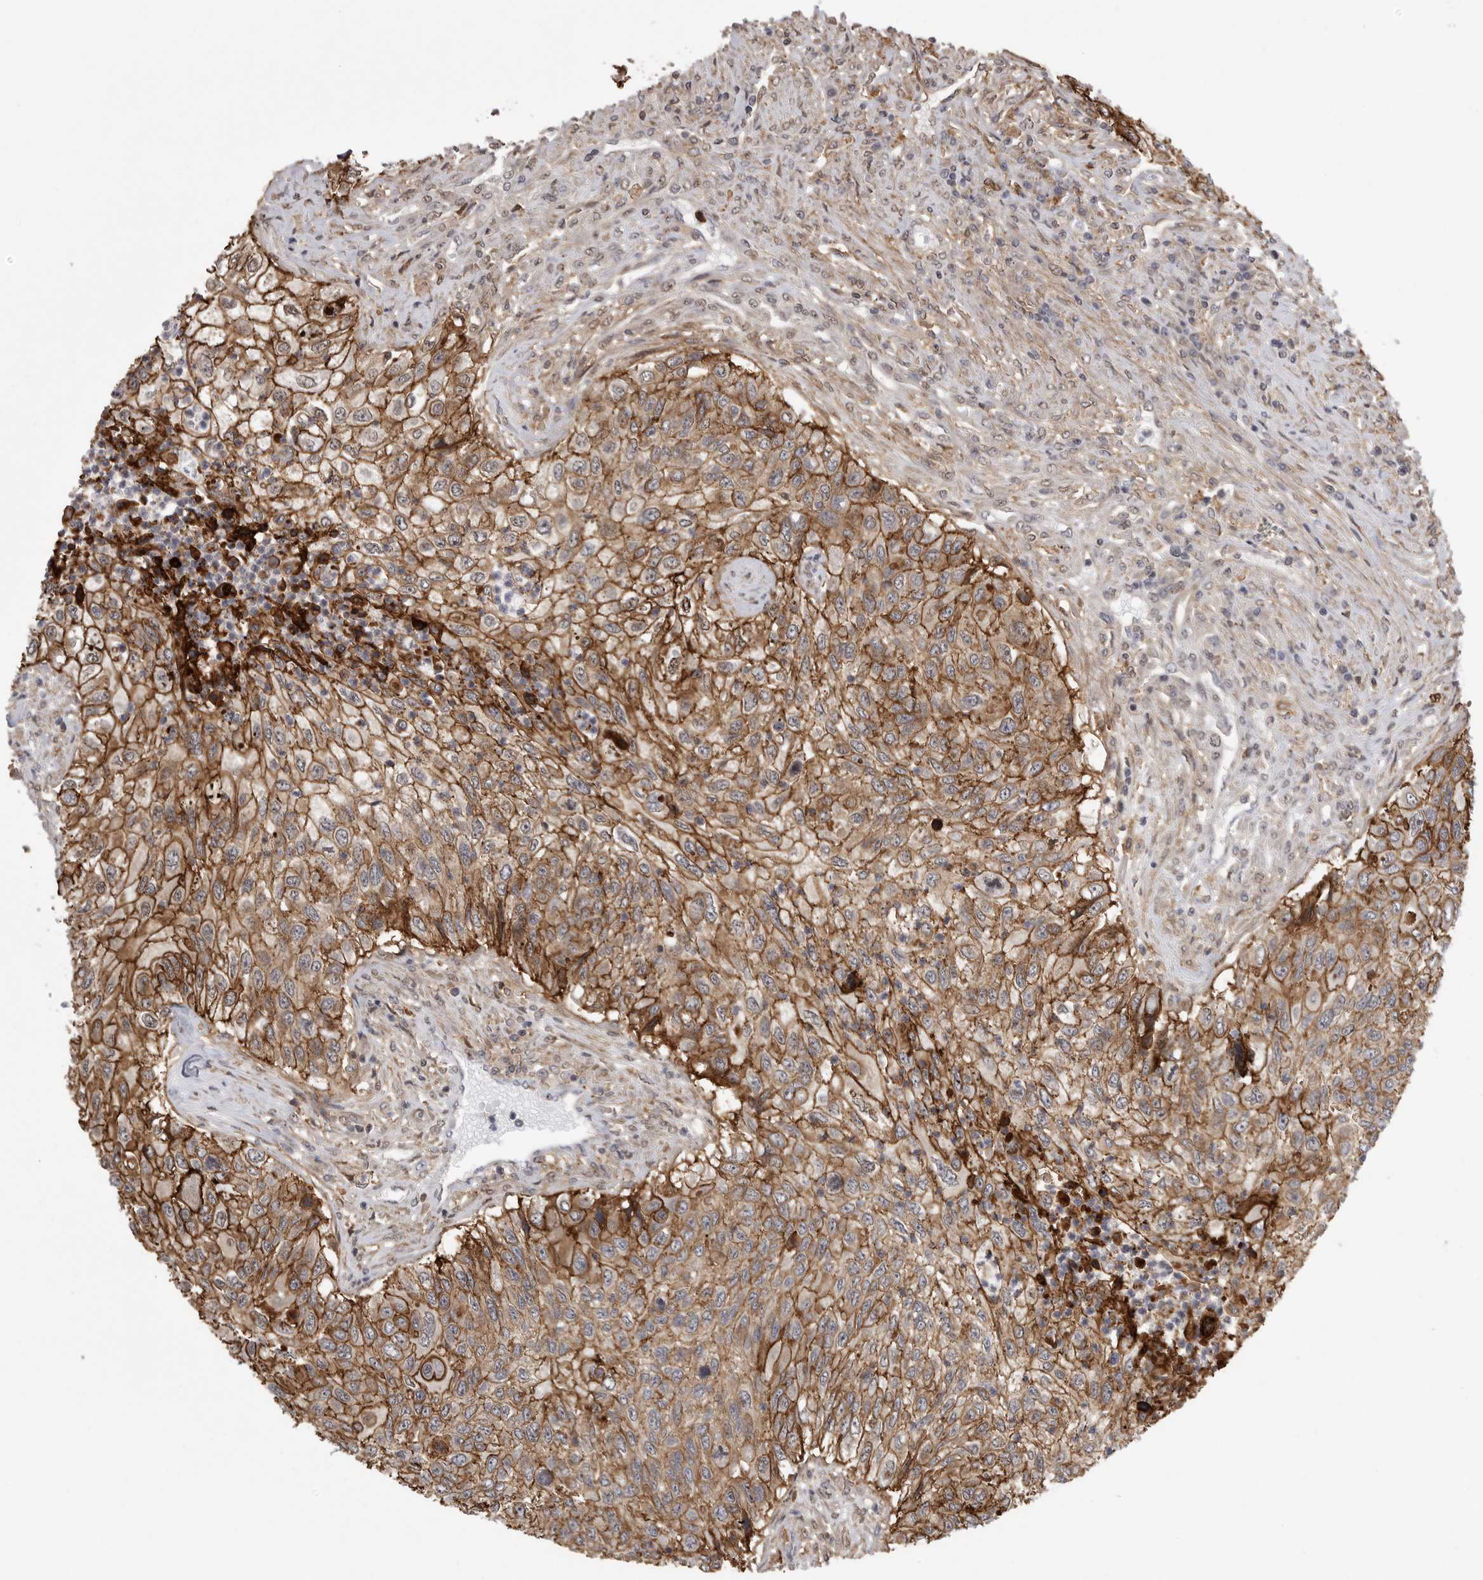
{"staining": {"intensity": "moderate", "quantity": ">75%", "location": "cytoplasmic/membranous"}, "tissue": "urothelial cancer", "cell_type": "Tumor cells", "image_type": "cancer", "snomed": [{"axis": "morphology", "description": "Urothelial carcinoma, High grade"}, {"axis": "topography", "description": "Urinary bladder"}], "caption": "The image displays a brown stain indicating the presence of a protein in the cytoplasmic/membranous of tumor cells in urothelial carcinoma (high-grade).", "gene": "NECTIN1", "patient": {"sex": "female", "age": 60}}